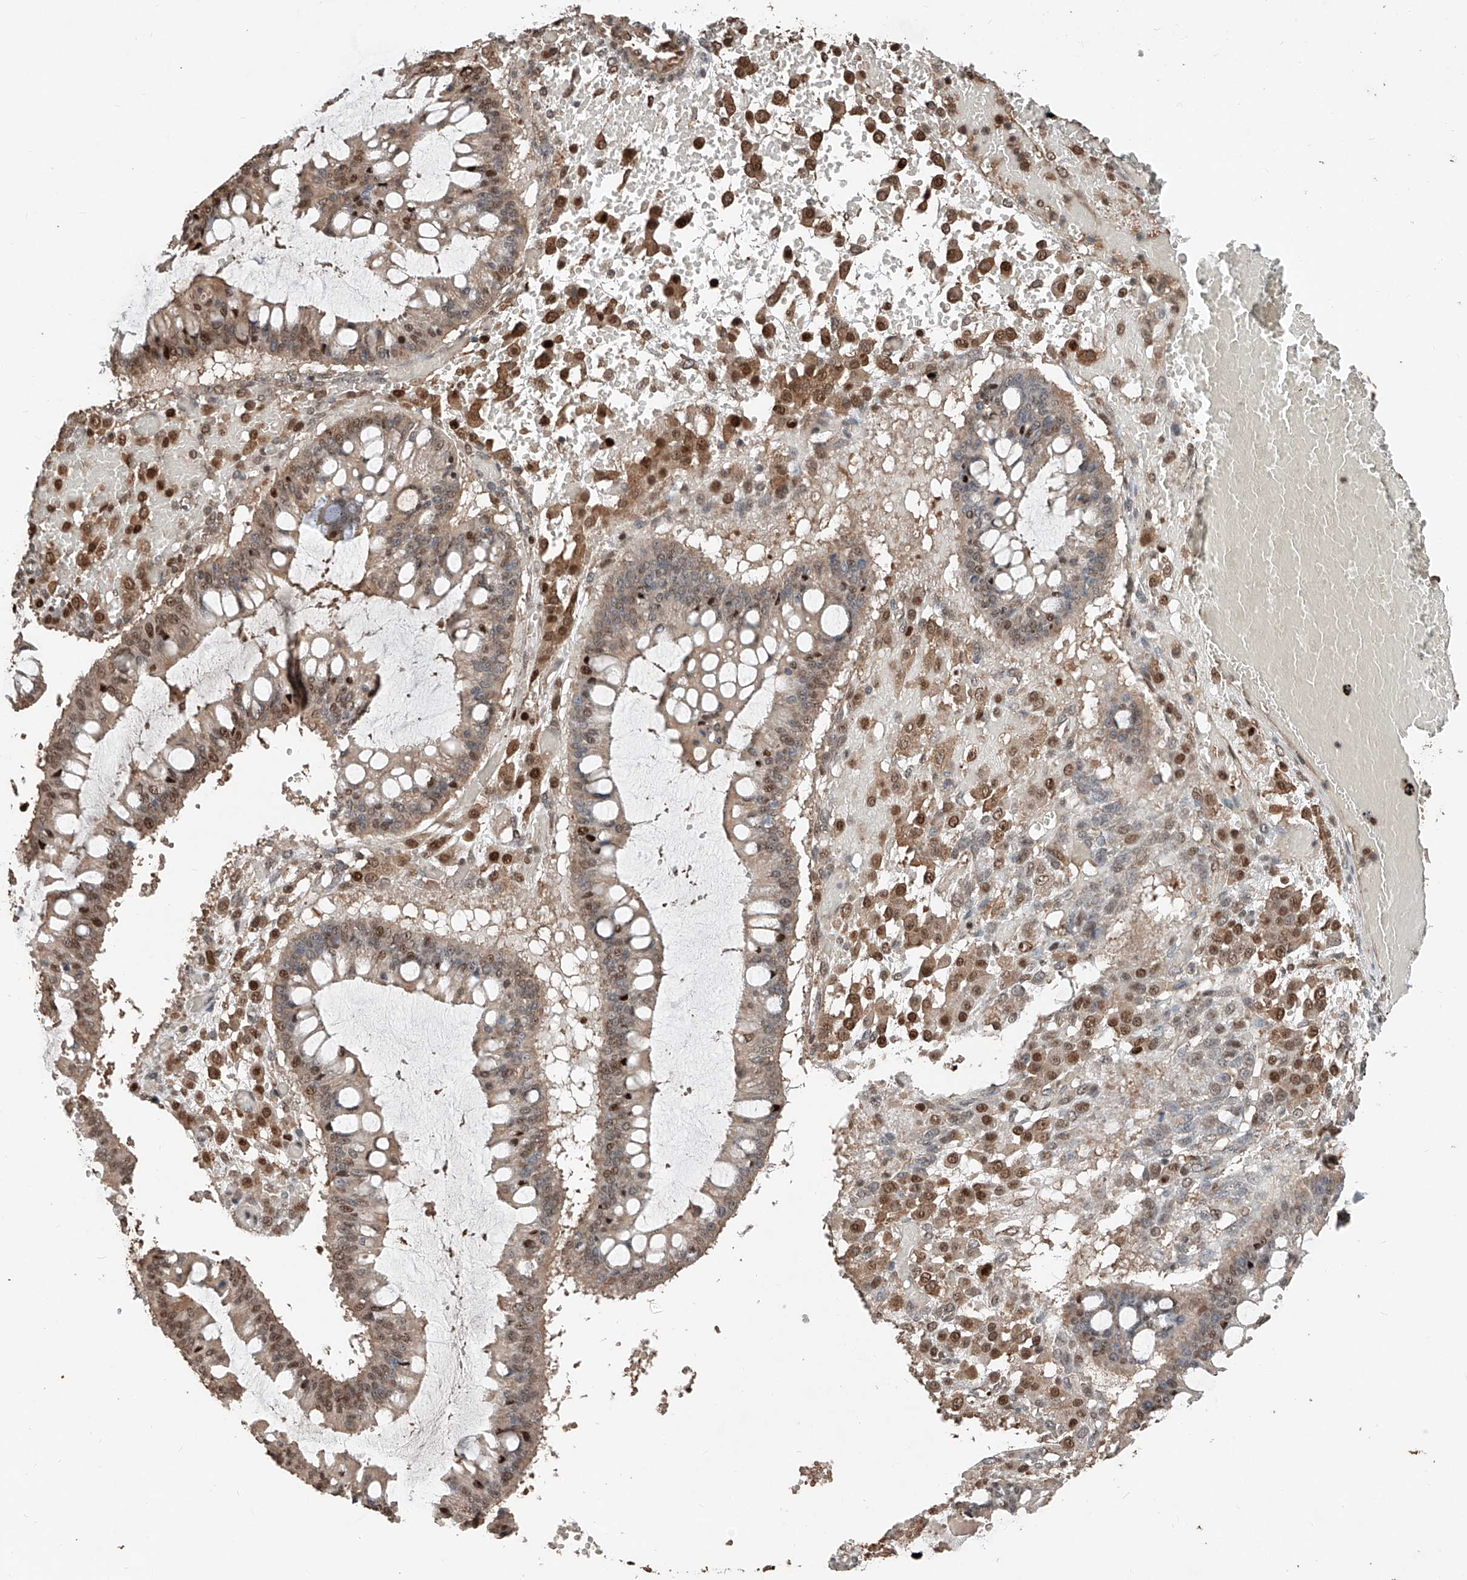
{"staining": {"intensity": "moderate", "quantity": "25%-75%", "location": "cytoplasmic/membranous,nuclear"}, "tissue": "ovarian cancer", "cell_type": "Tumor cells", "image_type": "cancer", "snomed": [{"axis": "morphology", "description": "Cystadenocarcinoma, mucinous, NOS"}, {"axis": "topography", "description": "Ovary"}], "caption": "Brown immunohistochemical staining in mucinous cystadenocarcinoma (ovarian) displays moderate cytoplasmic/membranous and nuclear positivity in about 25%-75% of tumor cells.", "gene": "RMND1", "patient": {"sex": "female", "age": 73}}